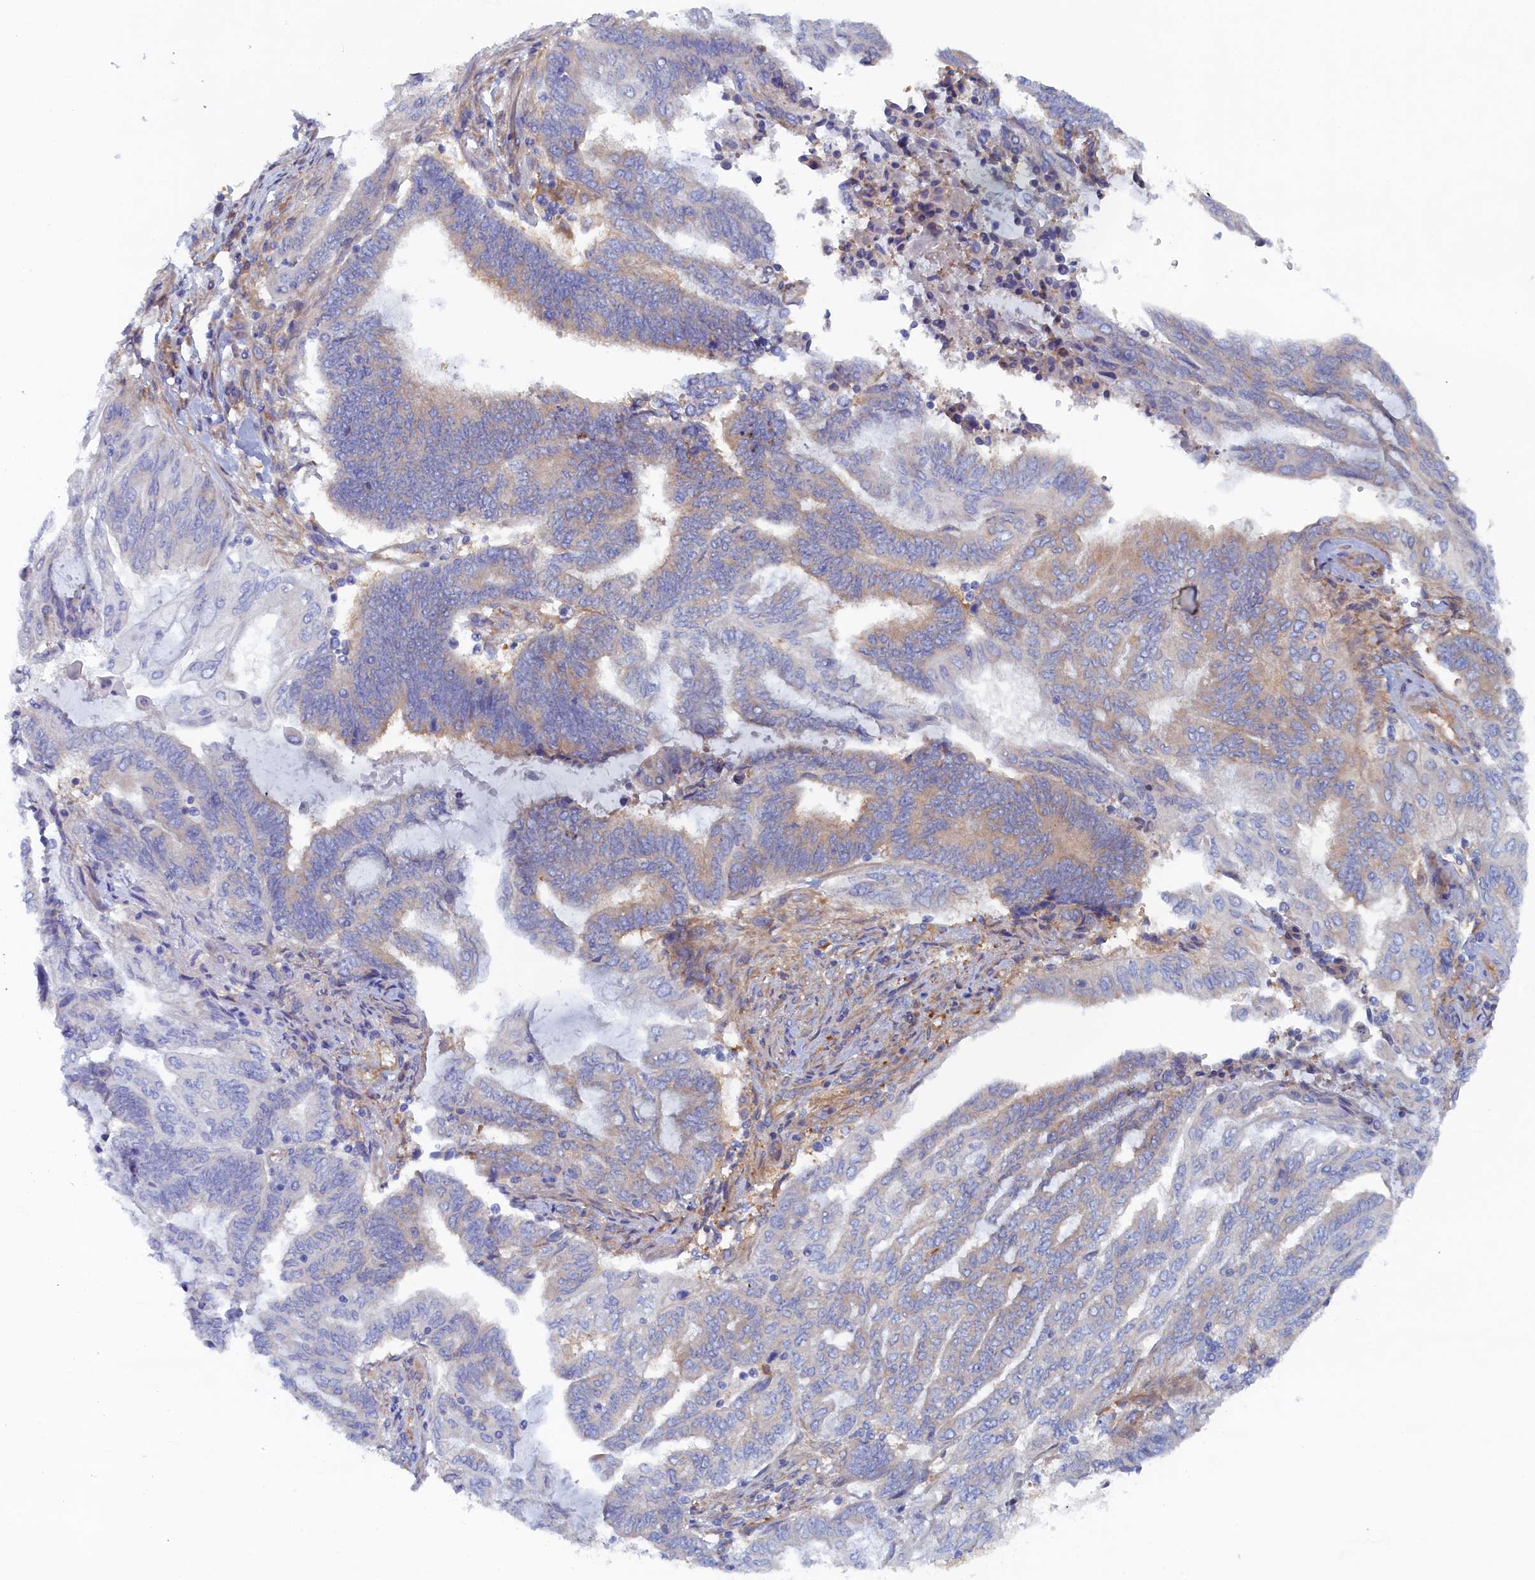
{"staining": {"intensity": "weak", "quantity": "25%-75%", "location": "cytoplasmic/membranous"}, "tissue": "endometrial cancer", "cell_type": "Tumor cells", "image_type": "cancer", "snomed": [{"axis": "morphology", "description": "Adenocarcinoma, NOS"}, {"axis": "topography", "description": "Uterus"}, {"axis": "topography", "description": "Endometrium"}], "caption": "Endometrial cancer stained with DAB (3,3'-diaminobenzidine) immunohistochemistry demonstrates low levels of weak cytoplasmic/membranous staining in approximately 25%-75% of tumor cells. Immunohistochemistry stains the protein of interest in brown and the nuclei are stained blue.", "gene": "TMEM196", "patient": {"sex": "female", "age": 70}}